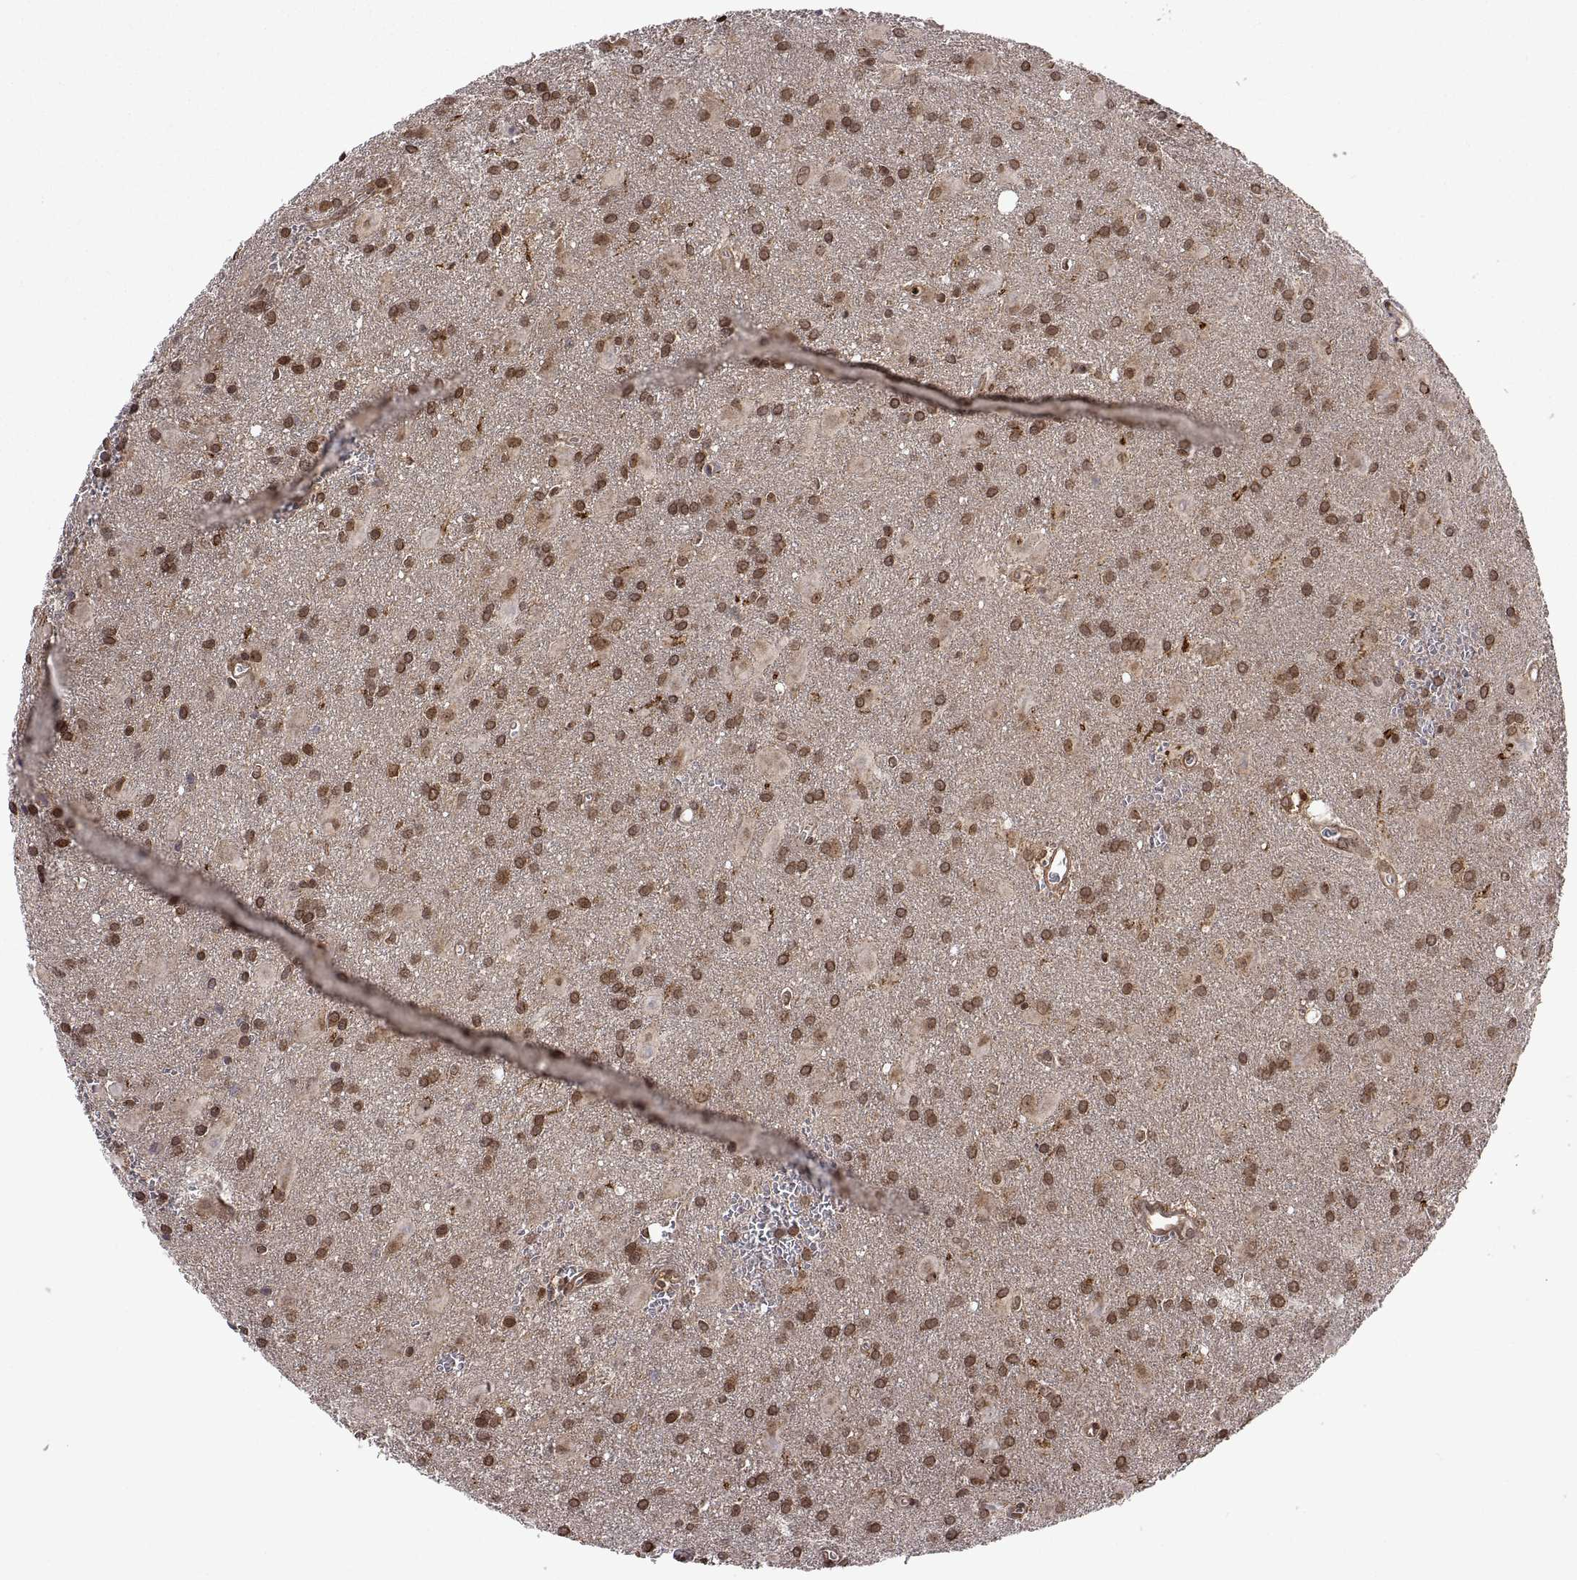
{"staining": {"intensity": "moderate", "quantity": ">75%", "location": "nuclear"}, "tissue": "glioma", "cell_type": "Tumor cells", "image_type": "cancer", "snomed": [{"axis": "morphology", "description": "Glioma, malignant, Low grade"}, {"axis": "topography", "description": "Brain"}], "caption": "The image shows immunohistochemical staining of malignant low-grade glioma. There is moderate nuclear positivity is seen in approximately >75% of tumor cells.", "gene": "ZNRF2", "patient": {"sex": "male", "age": 58}}